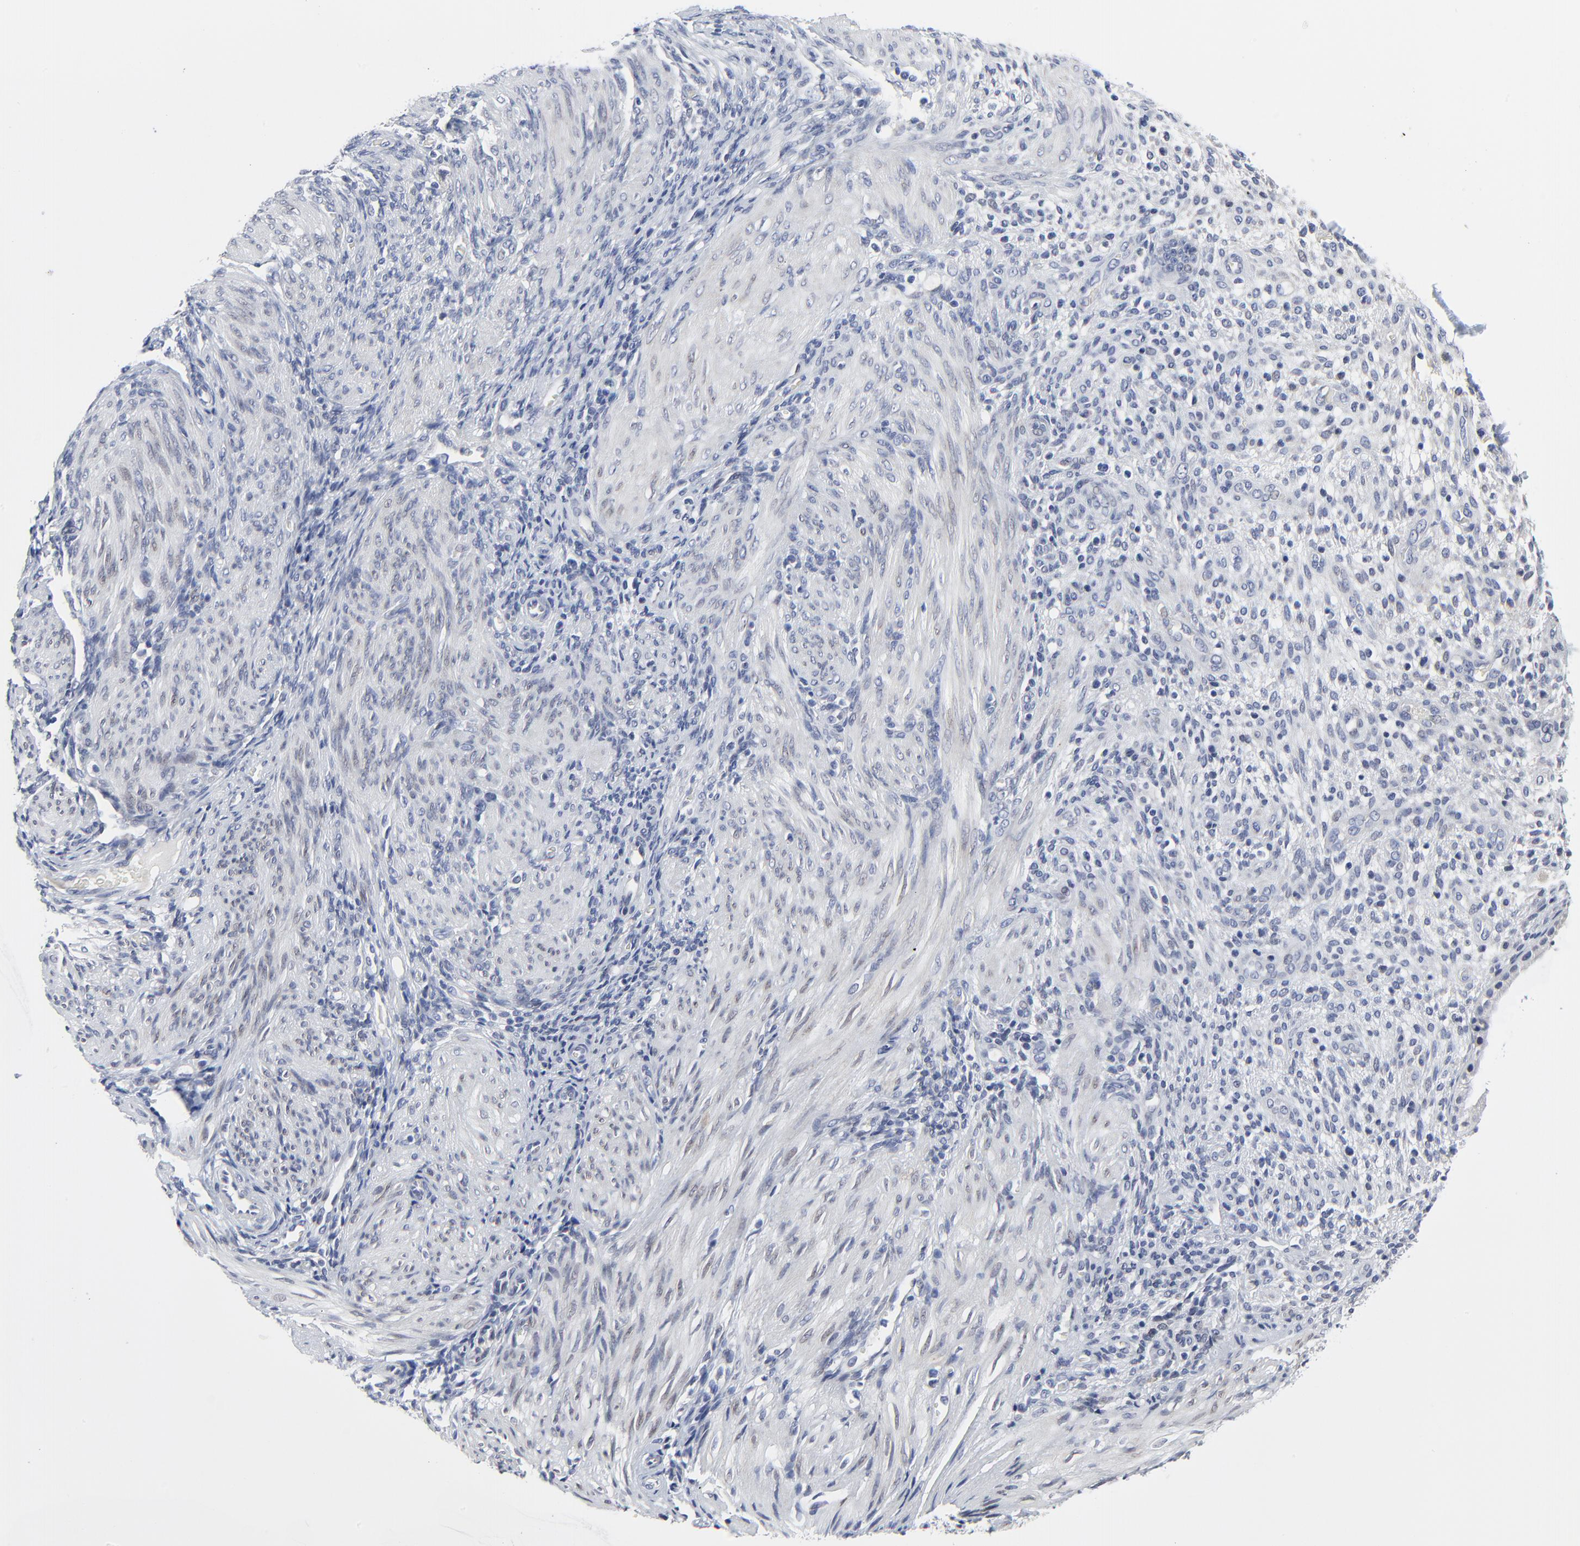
{"staining": {"intensity": "negative", "quantity": "none", "location": "none"}, "tissue": "endometrium", "cell_type": "Cells in endometrial stroma", "image_type": "normal", "snomed": [{"axis": "morphology", "description": "Normal tissue, NOS"}, {"axis": "topography", "description": "Endometrium"}], "caption": "This histopathology image is of benign endometrium stained with immunohistochemistry to label a protein in brown with the nuclei are counter-stained blue. There is no positivity in cells in endometrial stroma.", "gene": "NLGN3", "patient": {"sex": "female", "age": 72}}